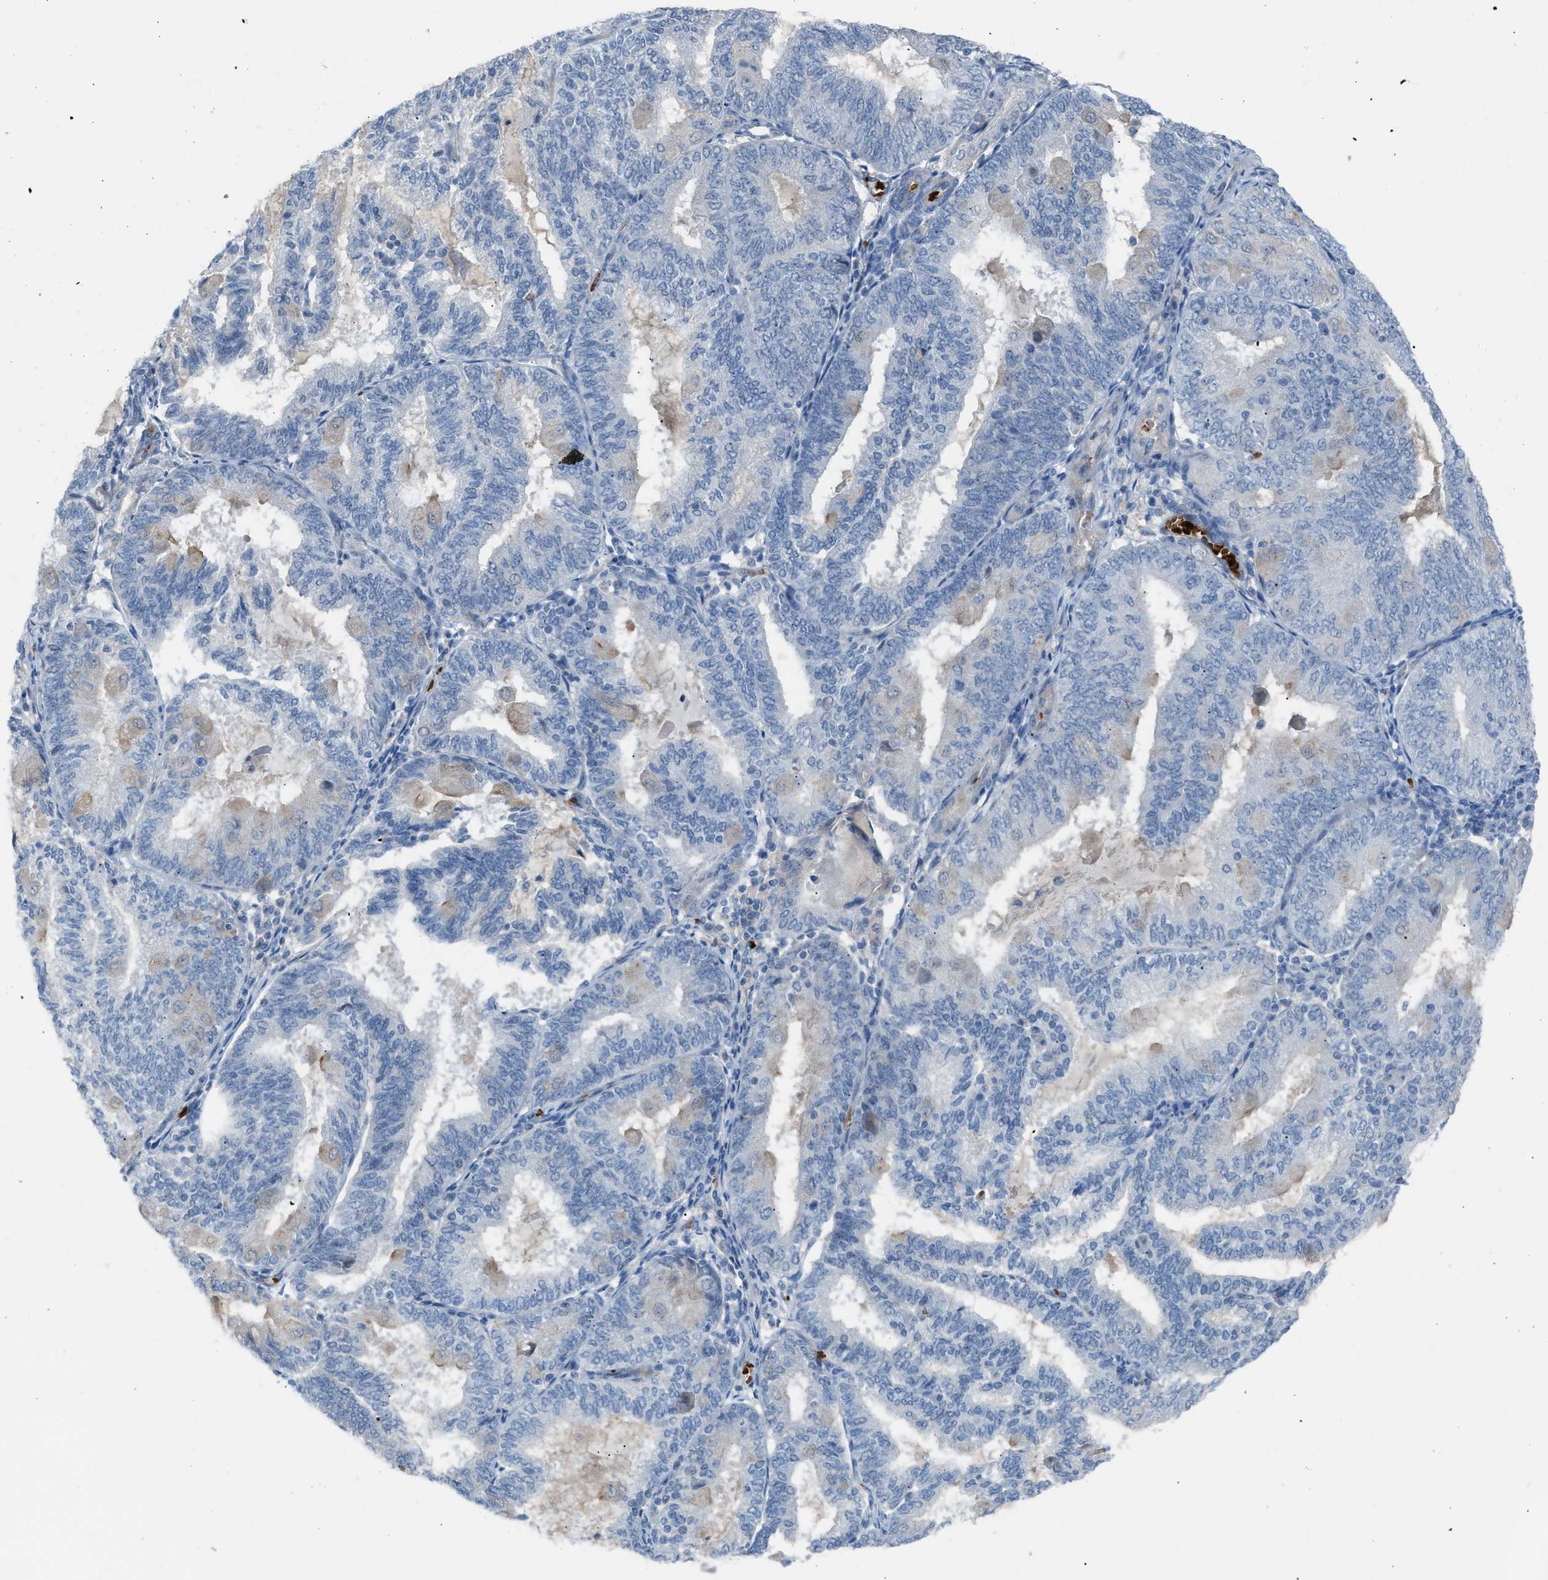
{"staining": {"intensity": "negative", "quantity": "none", "location": "none"}, "tissue": "endometrial cancer", "cell_type": "Tumor cells", "image_type": "cancer", "snomed": [{"axis": "morphology", "description": "Adenocarcinoma, NOS"}, {"axis": "topography", "description": "Endometrium"}], "caption": "DAB immunohistochemical staining of human endometrial adenocarcinoma displays no significant positivity in tumor cells.", "gene": "CFAP77", "patient": {"sex": "female", "age": 81}}